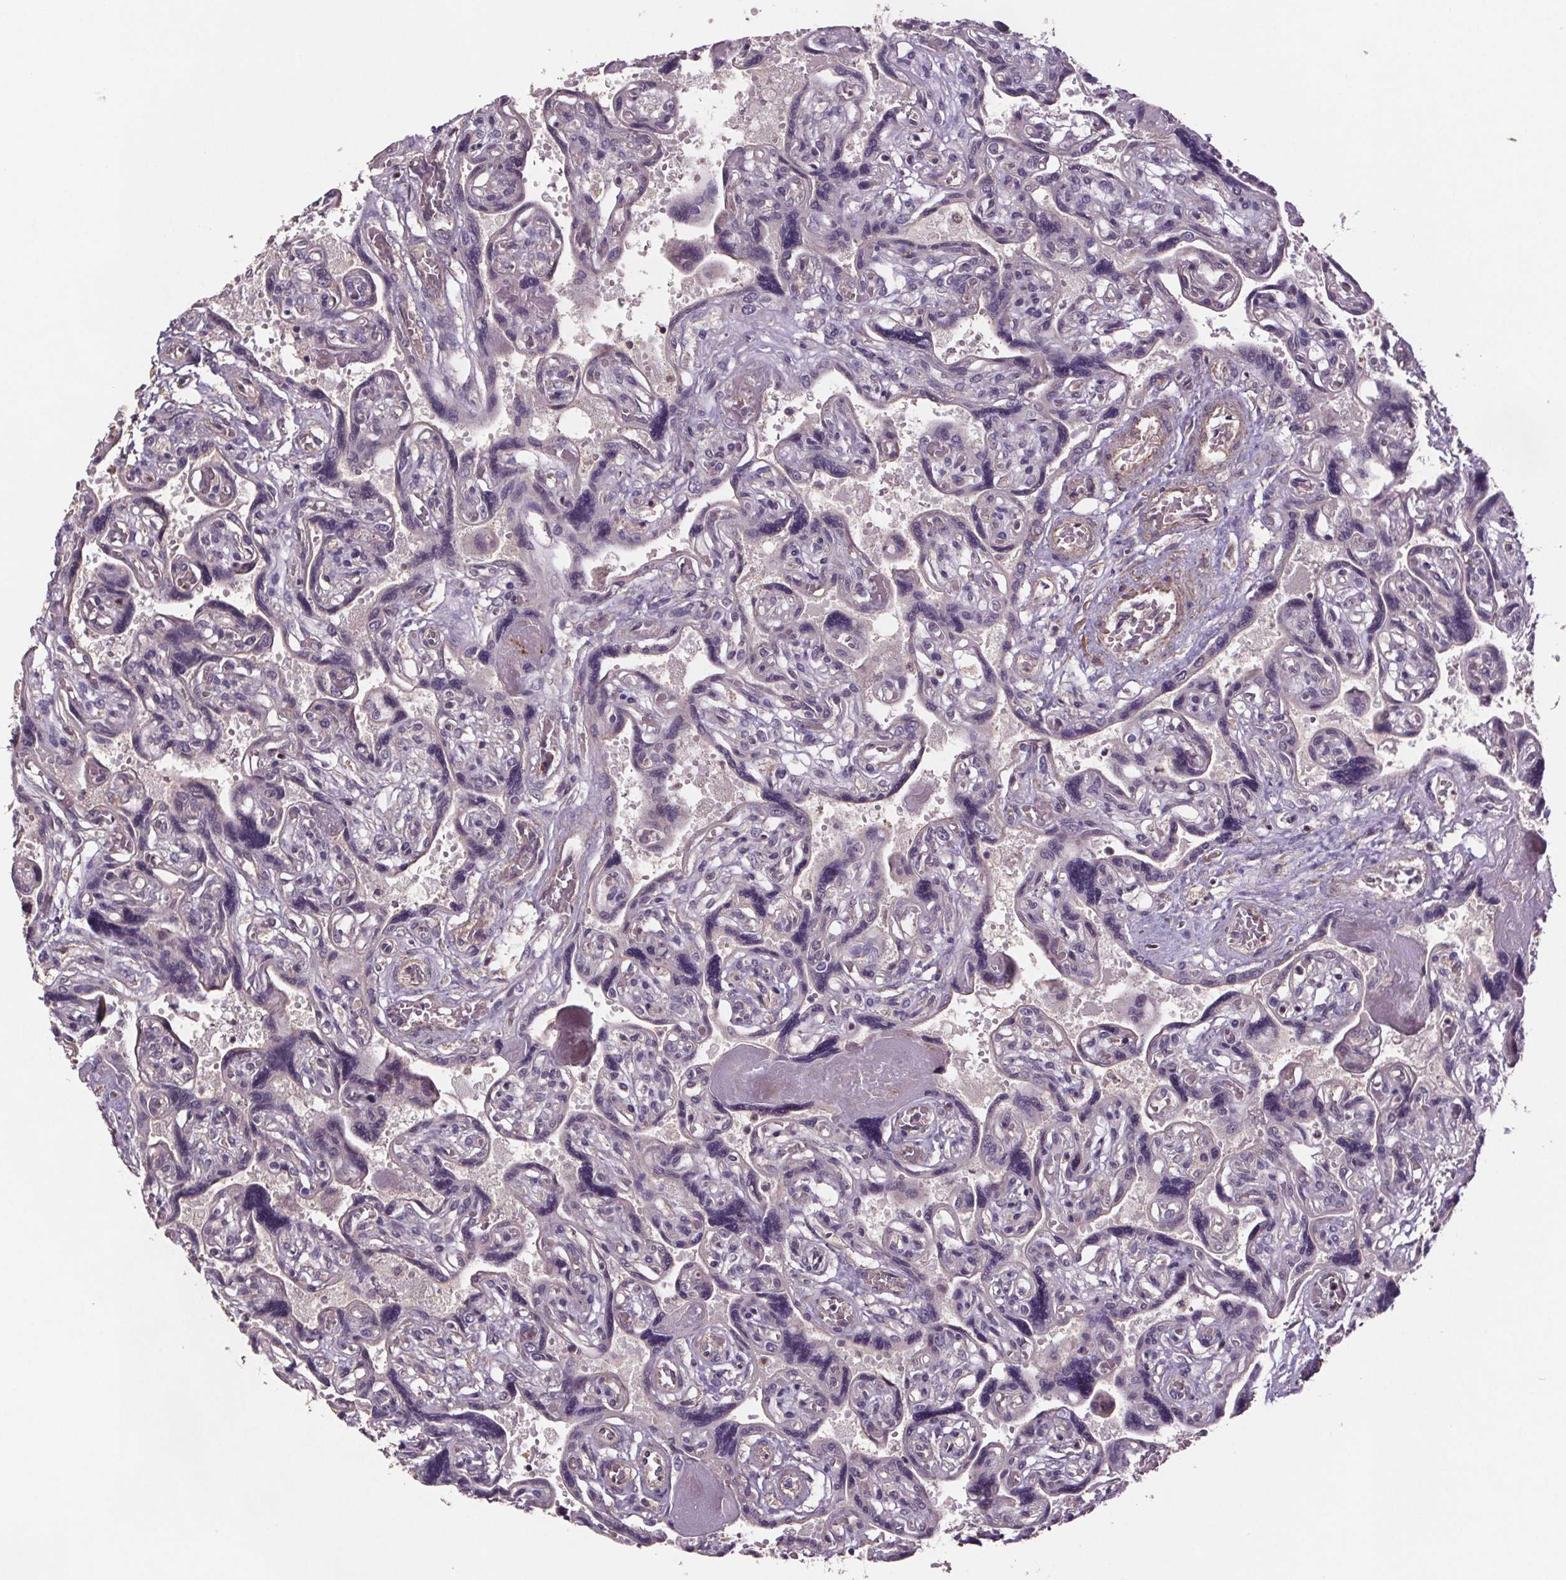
{"staining": {"intensity": "negative", "quantity": "none", "location": "none"}, "tissue": "placenta", "cell_type": "Decidual cells", "image_type": "normal", "snomed": [{"axis": "morphology", "description": "Normal tissue, NOS"}, {"axis": "topography", "description": "Placenta"}], "caption": "DAB immunohistochemical staining of normal placenta reveals no significant positivity in decidual cells.", "gene": "CLN3", "patient": {"sex": "female", "age": 32}}